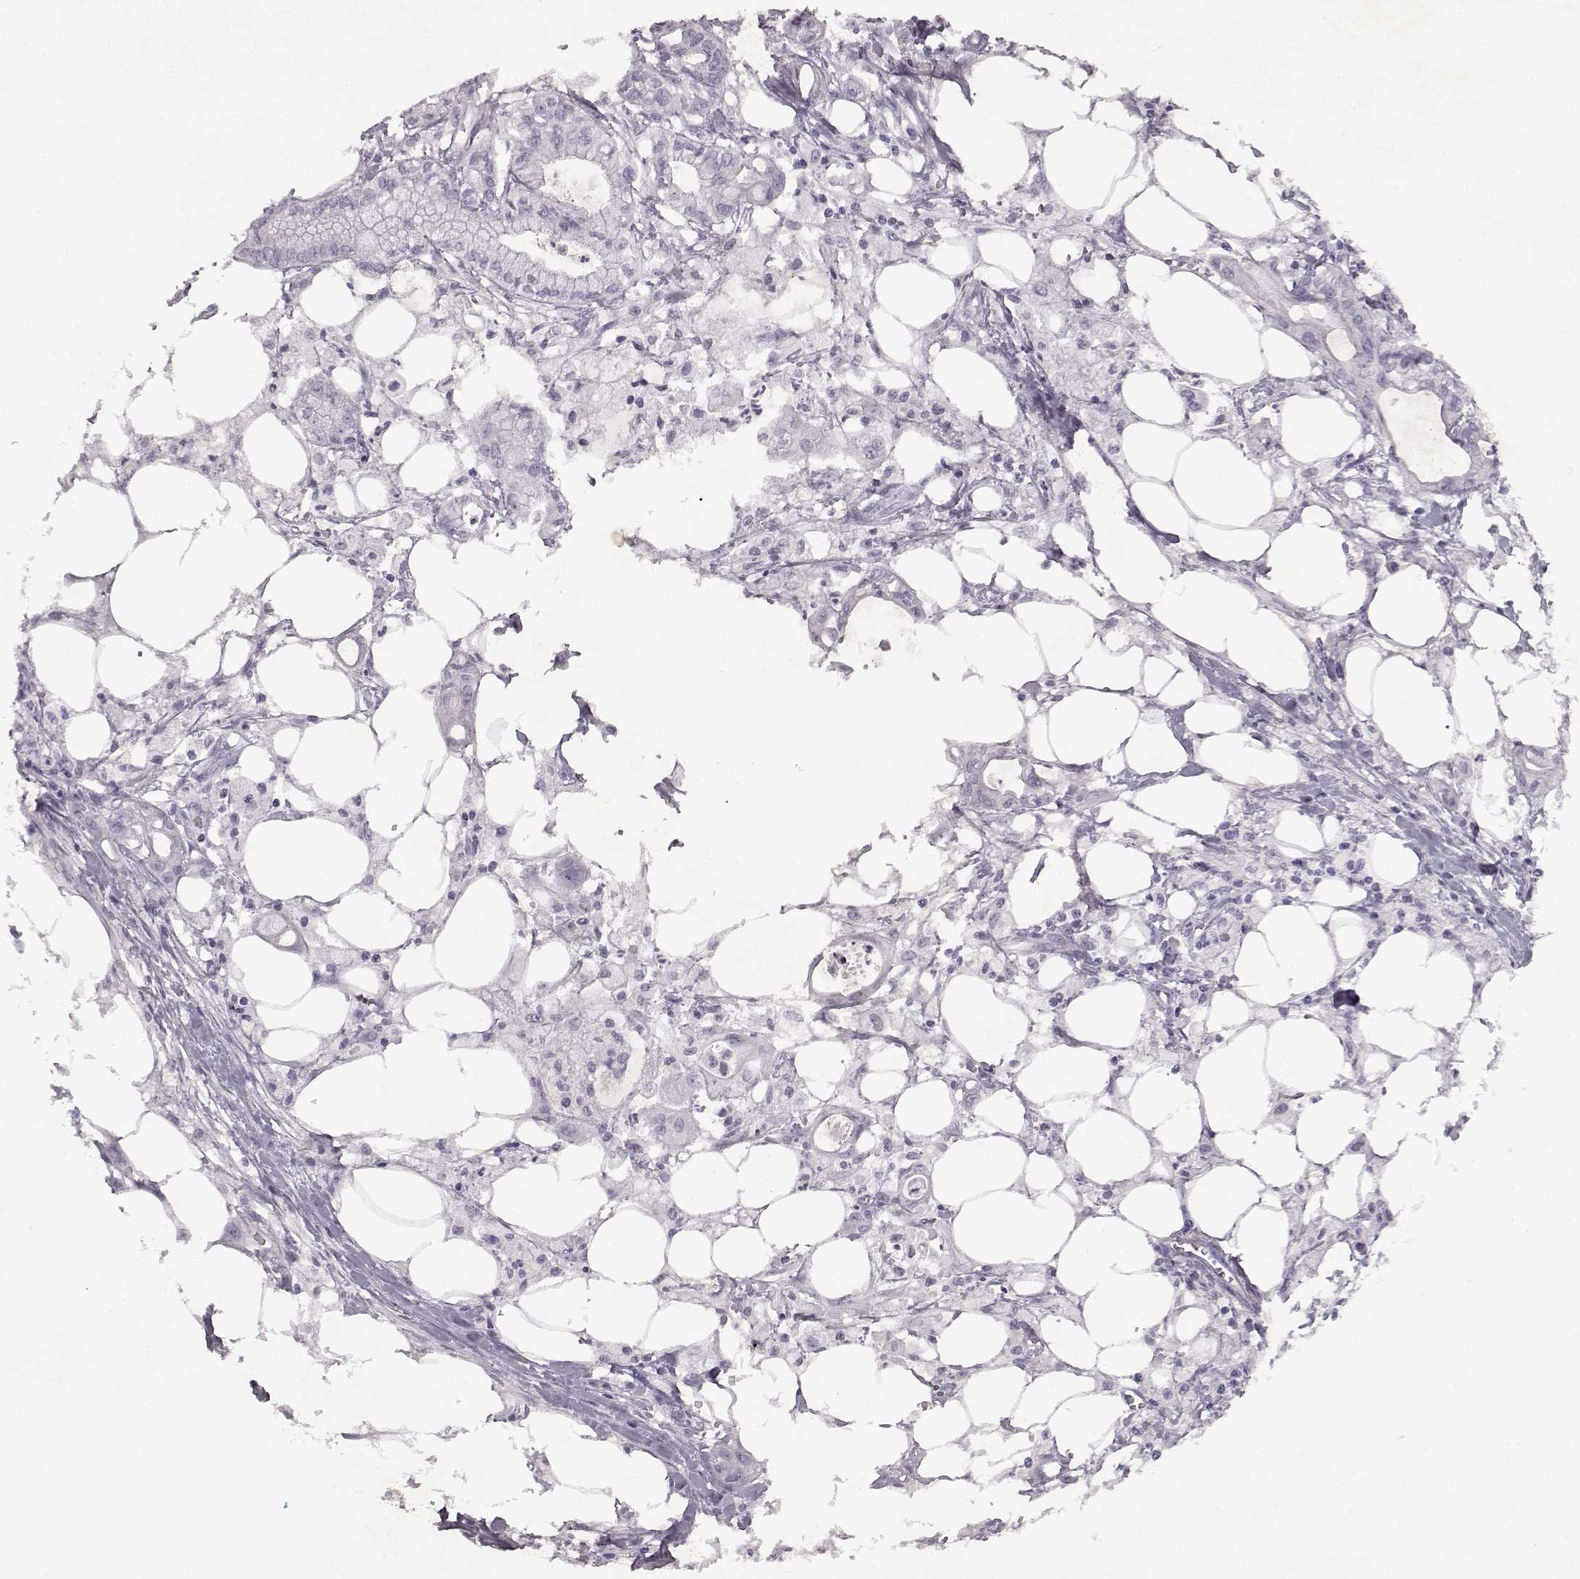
{"staining": {"intensity": "negative", "quantity": "none", "location": "none"}, "tissue": "pancreatic cancer", "cell_type": "Tumor cells", "image_type": "cancer", "snomed": [{"axis": "morphology", "description": "Adenocarcinoma, NOS"}, {"axis": "topography", "description": "Pancreas"}], "caption": "Pancreatic adenocarcinoma was stained to show a protein in brown. There is no significant positivity in tumor cells.", "gene": "SPAG17", "patient": {"sex": "male", "age": 71}}